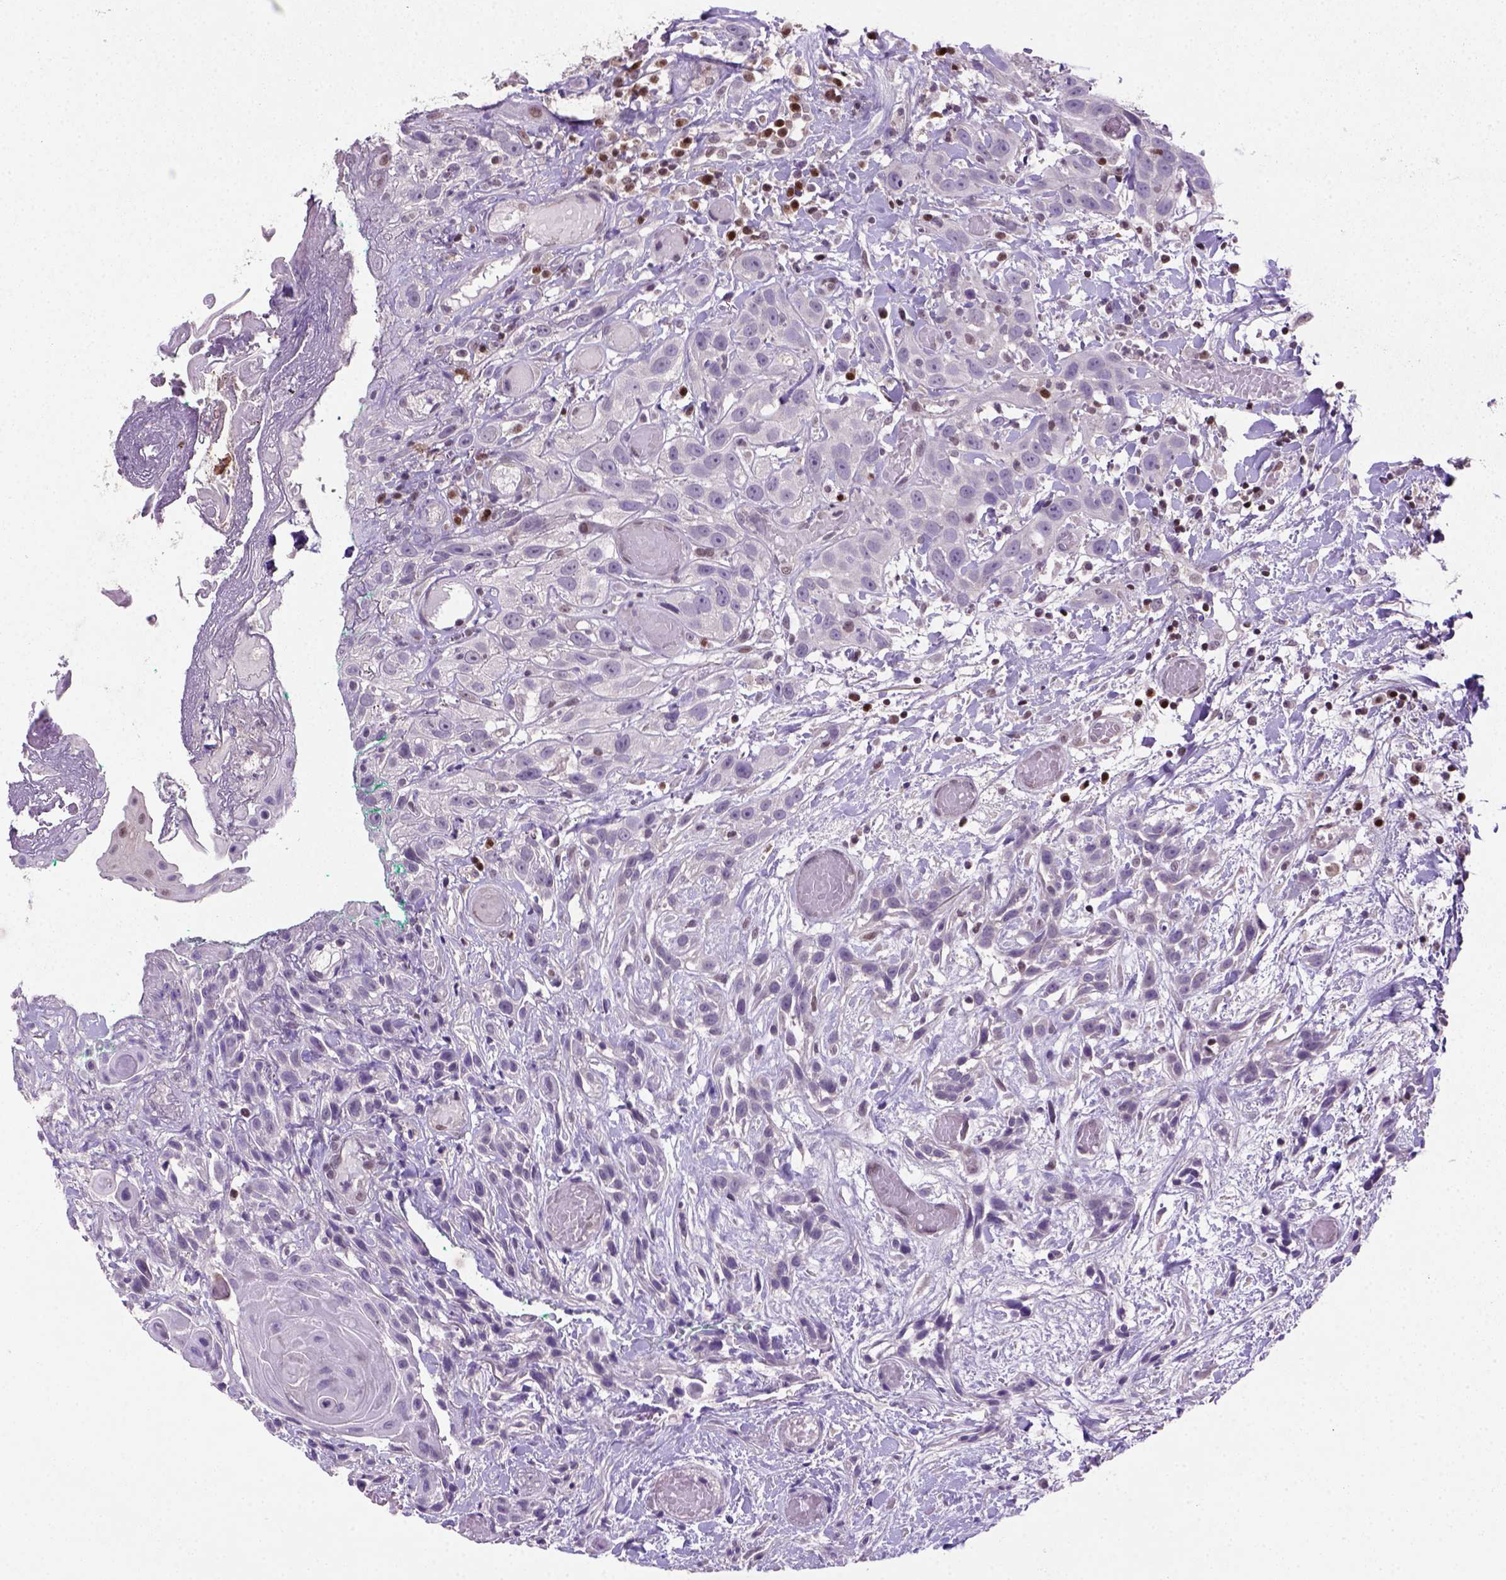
{"staining": {"intensity": "negative", "quantity": "none", "location": "none"}, "tissue": "head and neck cancer", "cell_type": "Tumor cells", "image_type": "cancer", "snomed": [{"axis": "morphology", "description": "Normal tissue, NOS"}, {"axis": "morphology", "description": "Squamous cell carcinoma, NOS"}, {"axis": "topography", "description": "Oral tissue"}, {"axis": "topography", "description": "Salivary gland"}, {"axis": "topography", "description": "Head-Neck"}], "caption": "IHC of human squamous cell carcinoma (head and neck) reveals no expression in tumor cells.", "gene": "MGMT", "patient": {"sex": "female", "age": 62}}